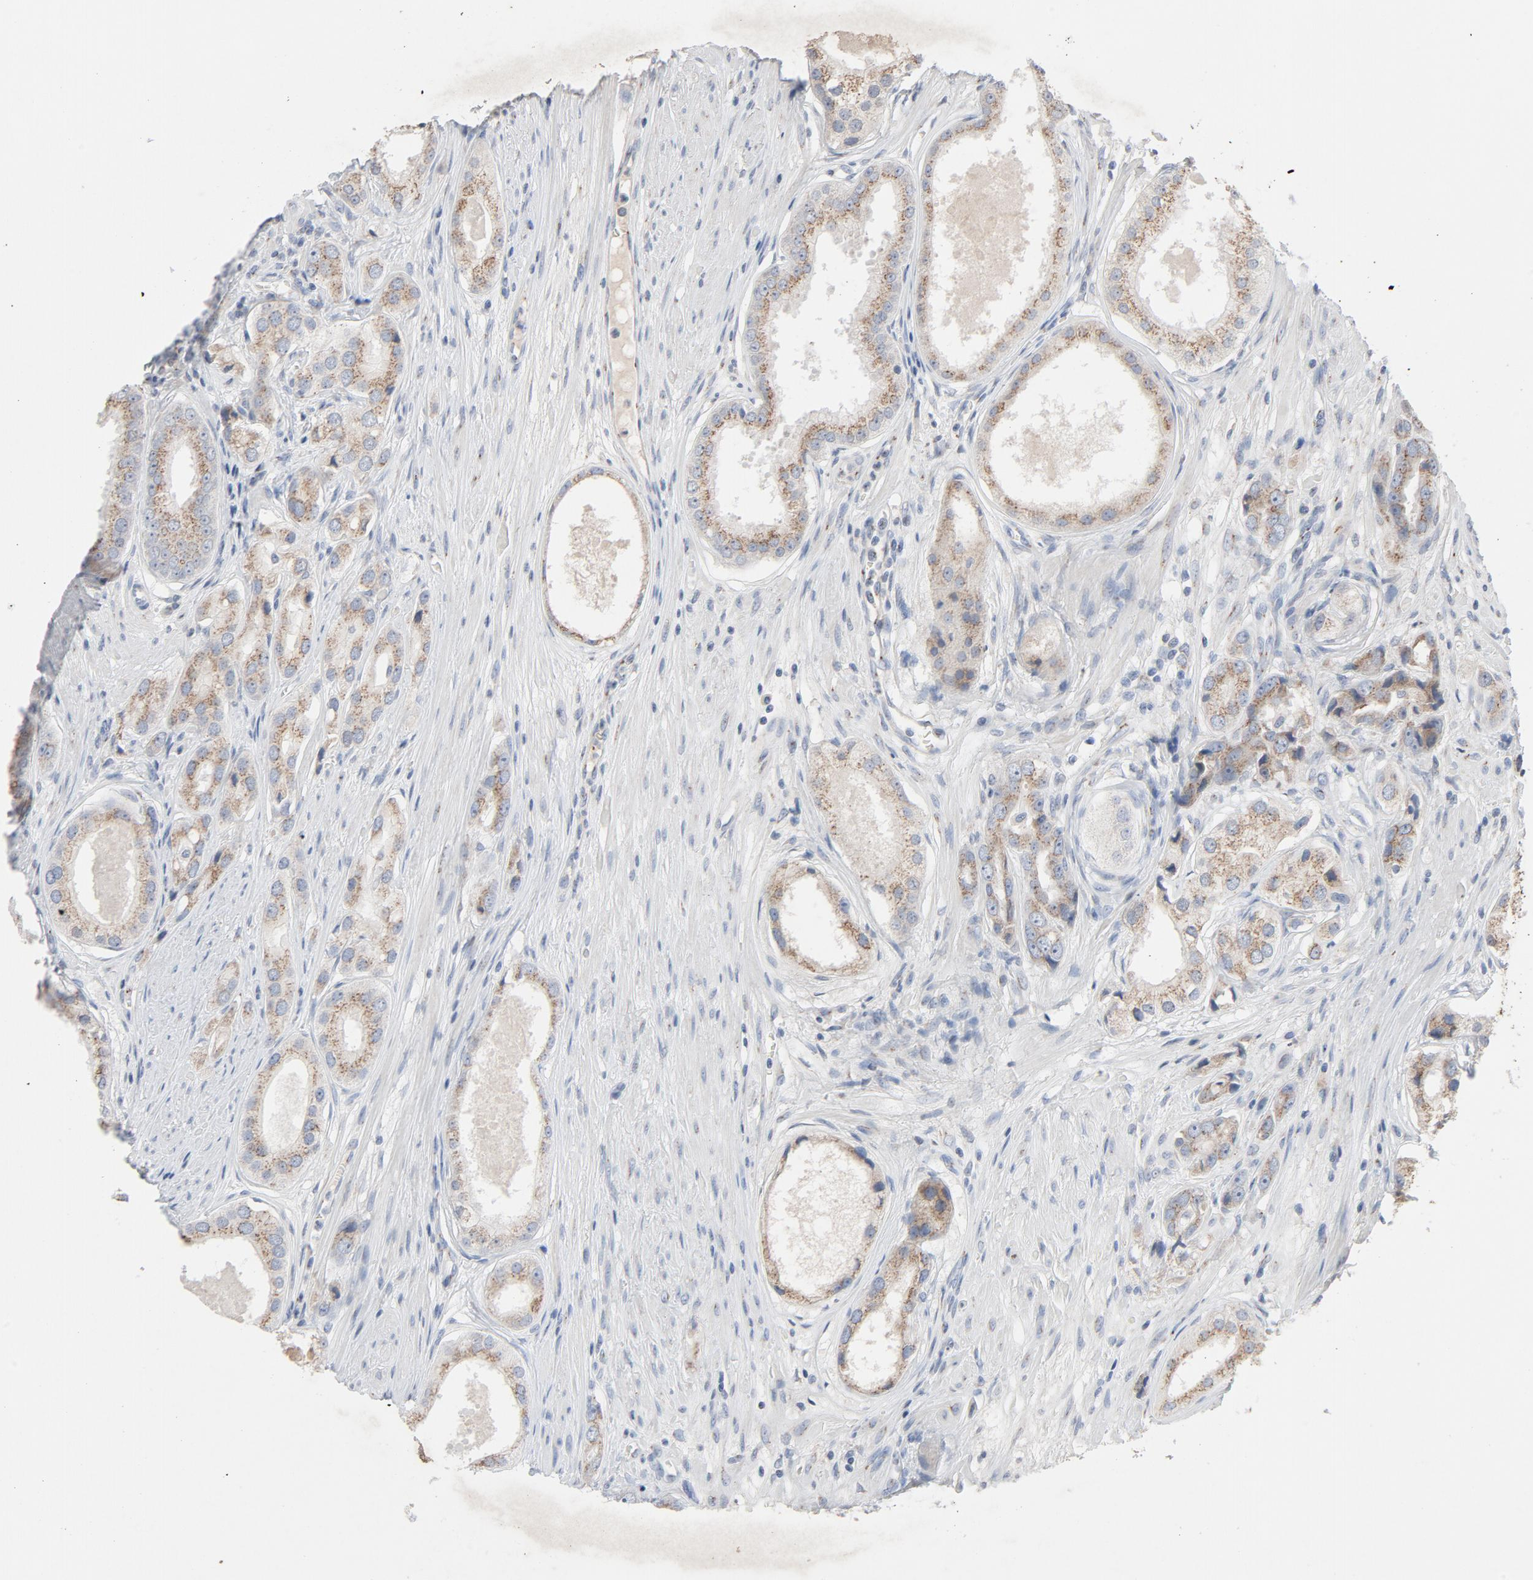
{"staining": {"intensity": "weak", "quantity": ">75%", "location": "cytoplasmic/membranous"}, "tissue": "prostate cancer", "cell_type": "Tumor cells", "image_type": "cancer", "snomed": [{"axis": "morphology", "description": "Adenocarcinoma, Low grade"}, {"axis": "topography", "description": "Prostate"}], "caption": "Prostate adenocarcinoma (low-grade) was stained to show a protein in brown. There is low levels of weak cytoplasmic/membranous staining in approximately >75% of tumor cells.", "gene": "LMAN2", "patient": {"sex": "male", "age": 58}}